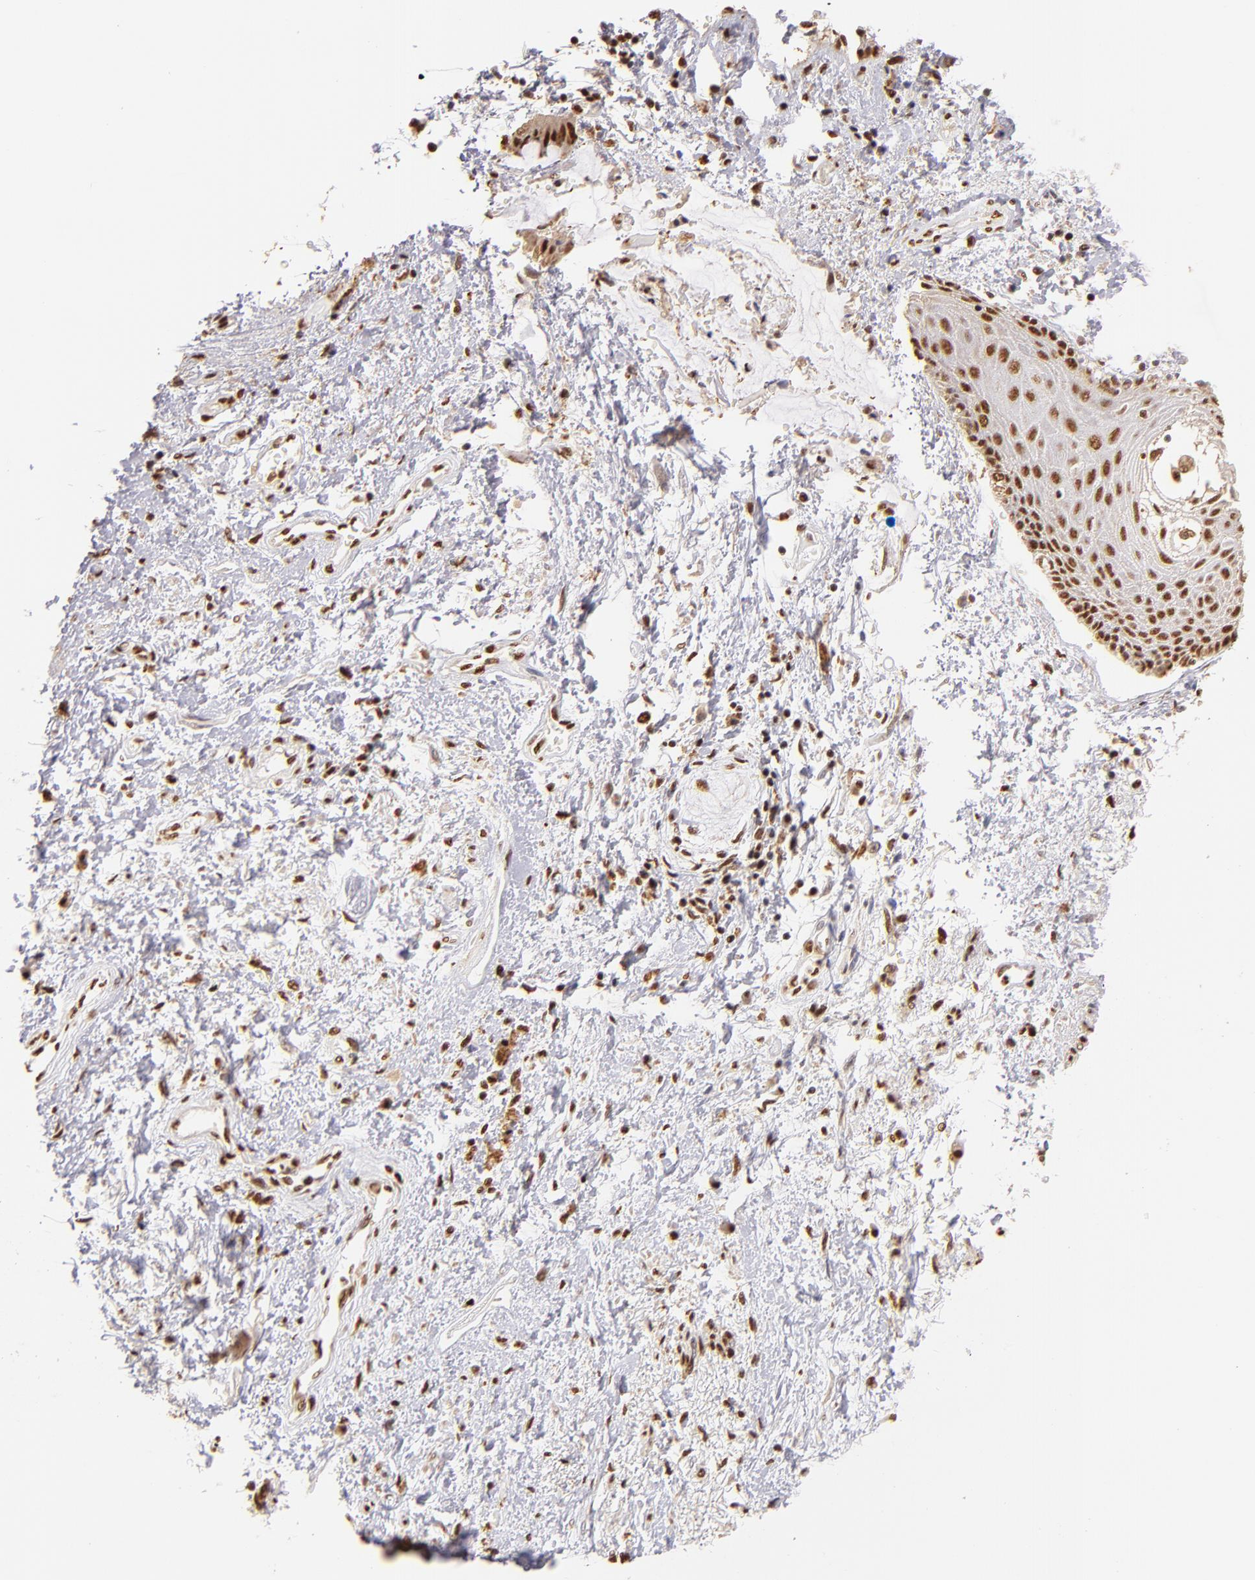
{"staining": {"intensity": "weak", "quantity": ">75%", "location": "nuclear"}, "tissue": "skin", "cell_type": "Epidermal cells", "image_type": "normal", "snomed": [{"axis": "morphology", "description": "Normal tissue, NOS"}, {"axis": "topography", "description": "Anal"}], "caption": "The micrograph demonstrates a brown stain indicating the presence of a protein in the nuclear of epidermal cells in skin.", "gene": "SP1", "patient": {"sex": "female", "age": 46}}